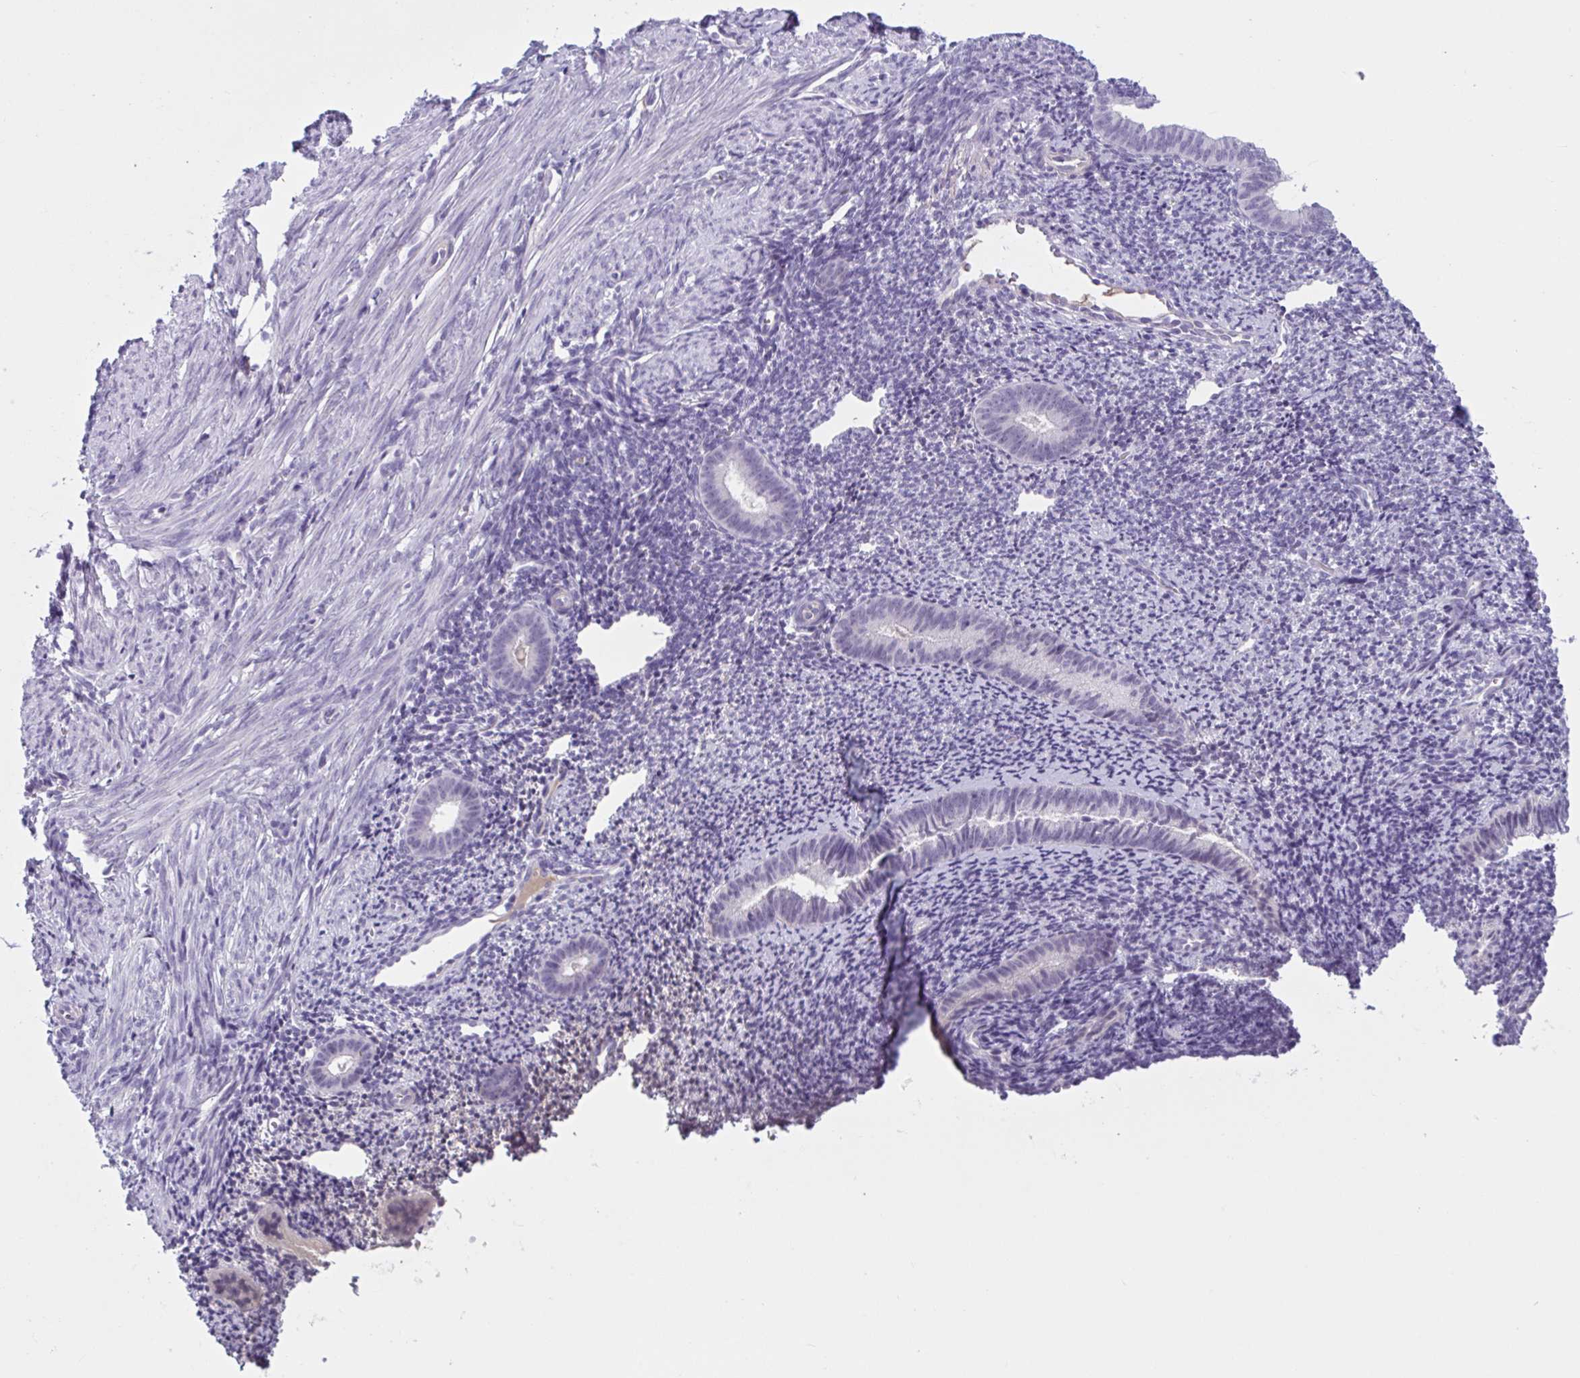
{"staining": {"intensity": "negative", "quantity": "none", "location": "none"}, "tissue": "endometrium", "cell_type": "Cells in endometrial stroma", "image_type": "normal", "snomed": [{"axis": "morphology", "description": "Normal tissue, NOS"}, {"axis": "topography", "description": "Endometrium"}], "caption": "This is an IHC histopathology image of benign human endometrium. There is no positivity in cells in endometrial stroma.", "gene": "WNT9B", "patient": {"sex": "female", "age": 39}}